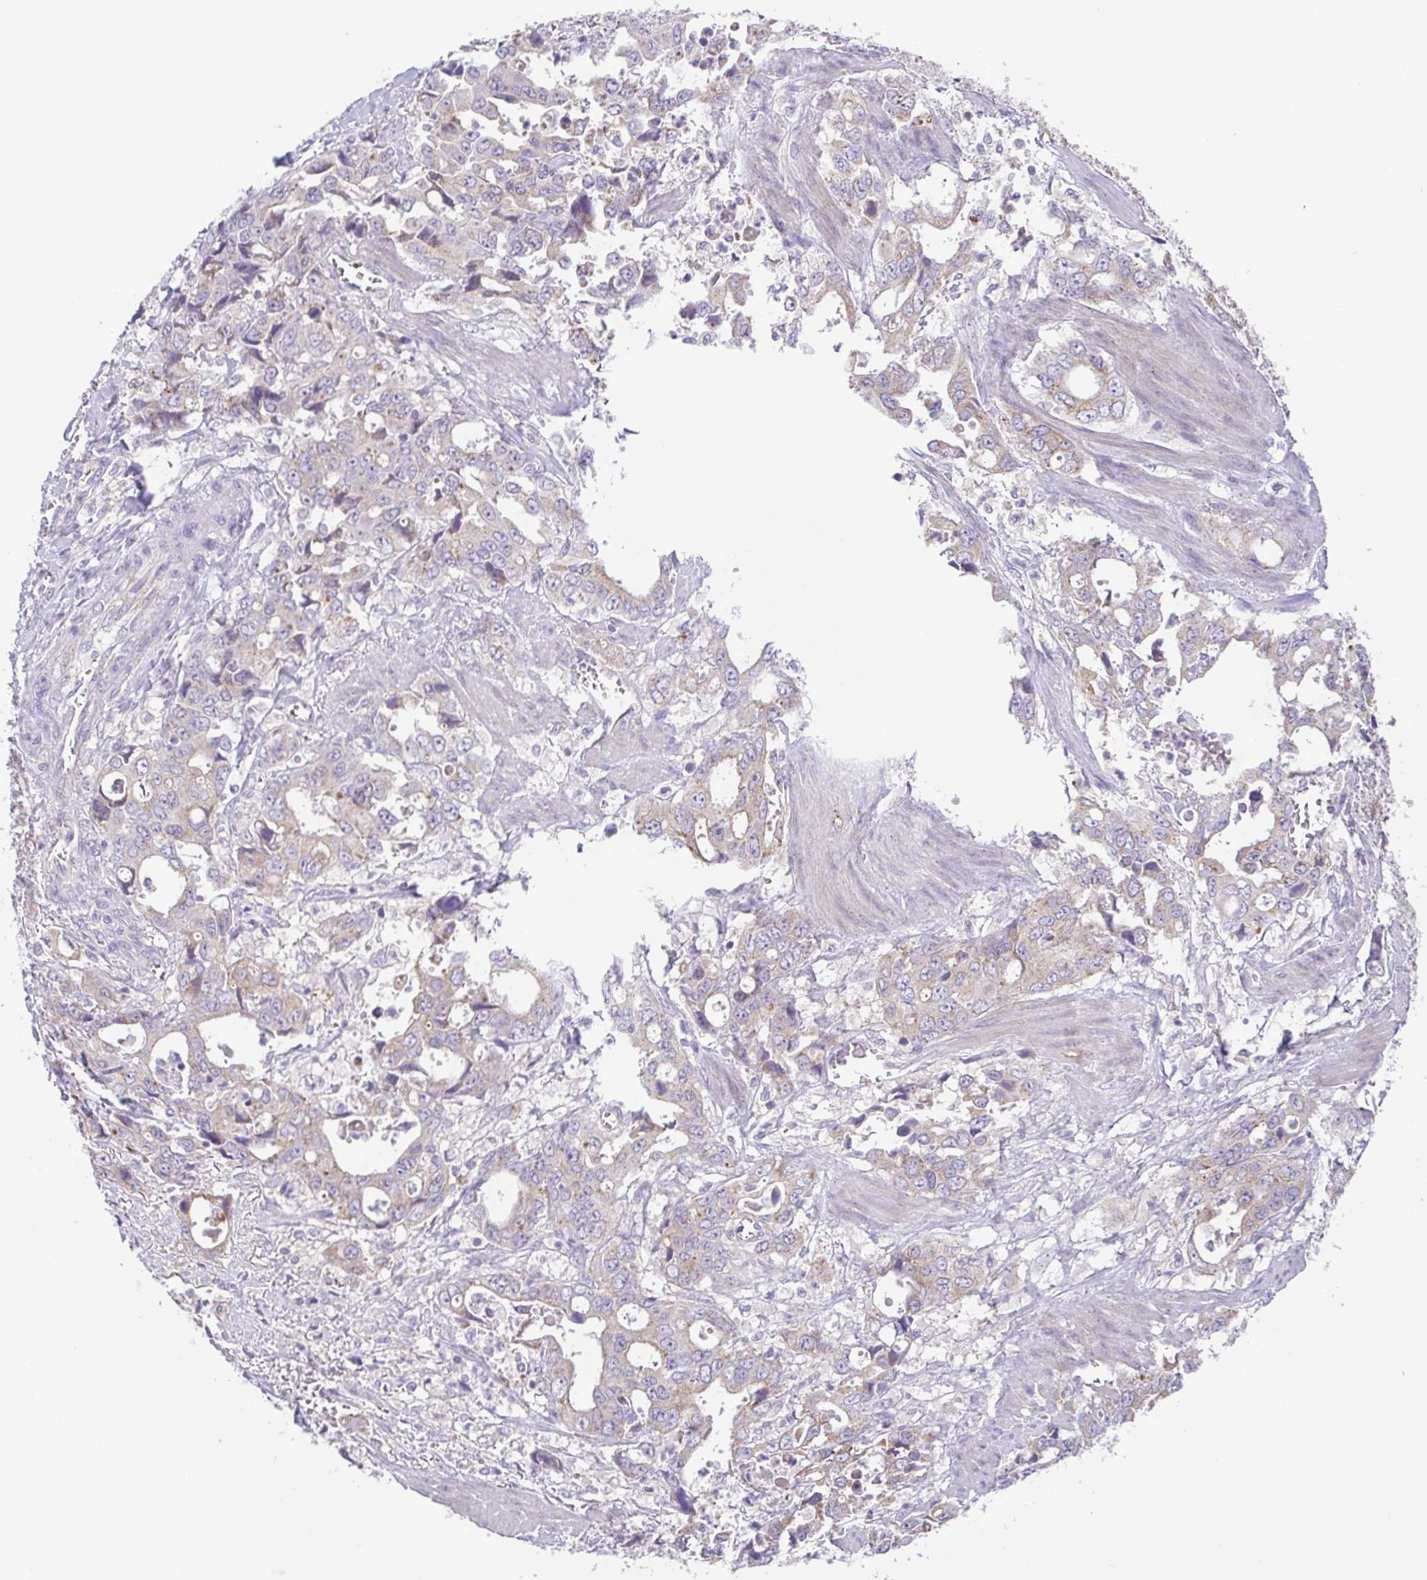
{"staining": {"intensity": "negative", "quantity": "none", "location": "none"}, "tissue": "stomach cancer", "cell_type": "Tumor cells", "image_type": "cancer", "snomed": [{"axis": "morphology", "description": "Adenocarcinoma, NOS"}, {"axis": "topography", "description": "Stomach, upper"}], "caption": "This is a photomicrograph of immunohistochemistry (IHC) staining of stomach cancer, which shows no positivity in tumor cells. The staining is performed using DAB (3,3'-diaminobenzidine) brown chromogen with nuclei counter-stained in using hematoxylin.", "gene": "SLC13A1", "patient": {"sex": "male", "age": 74}}